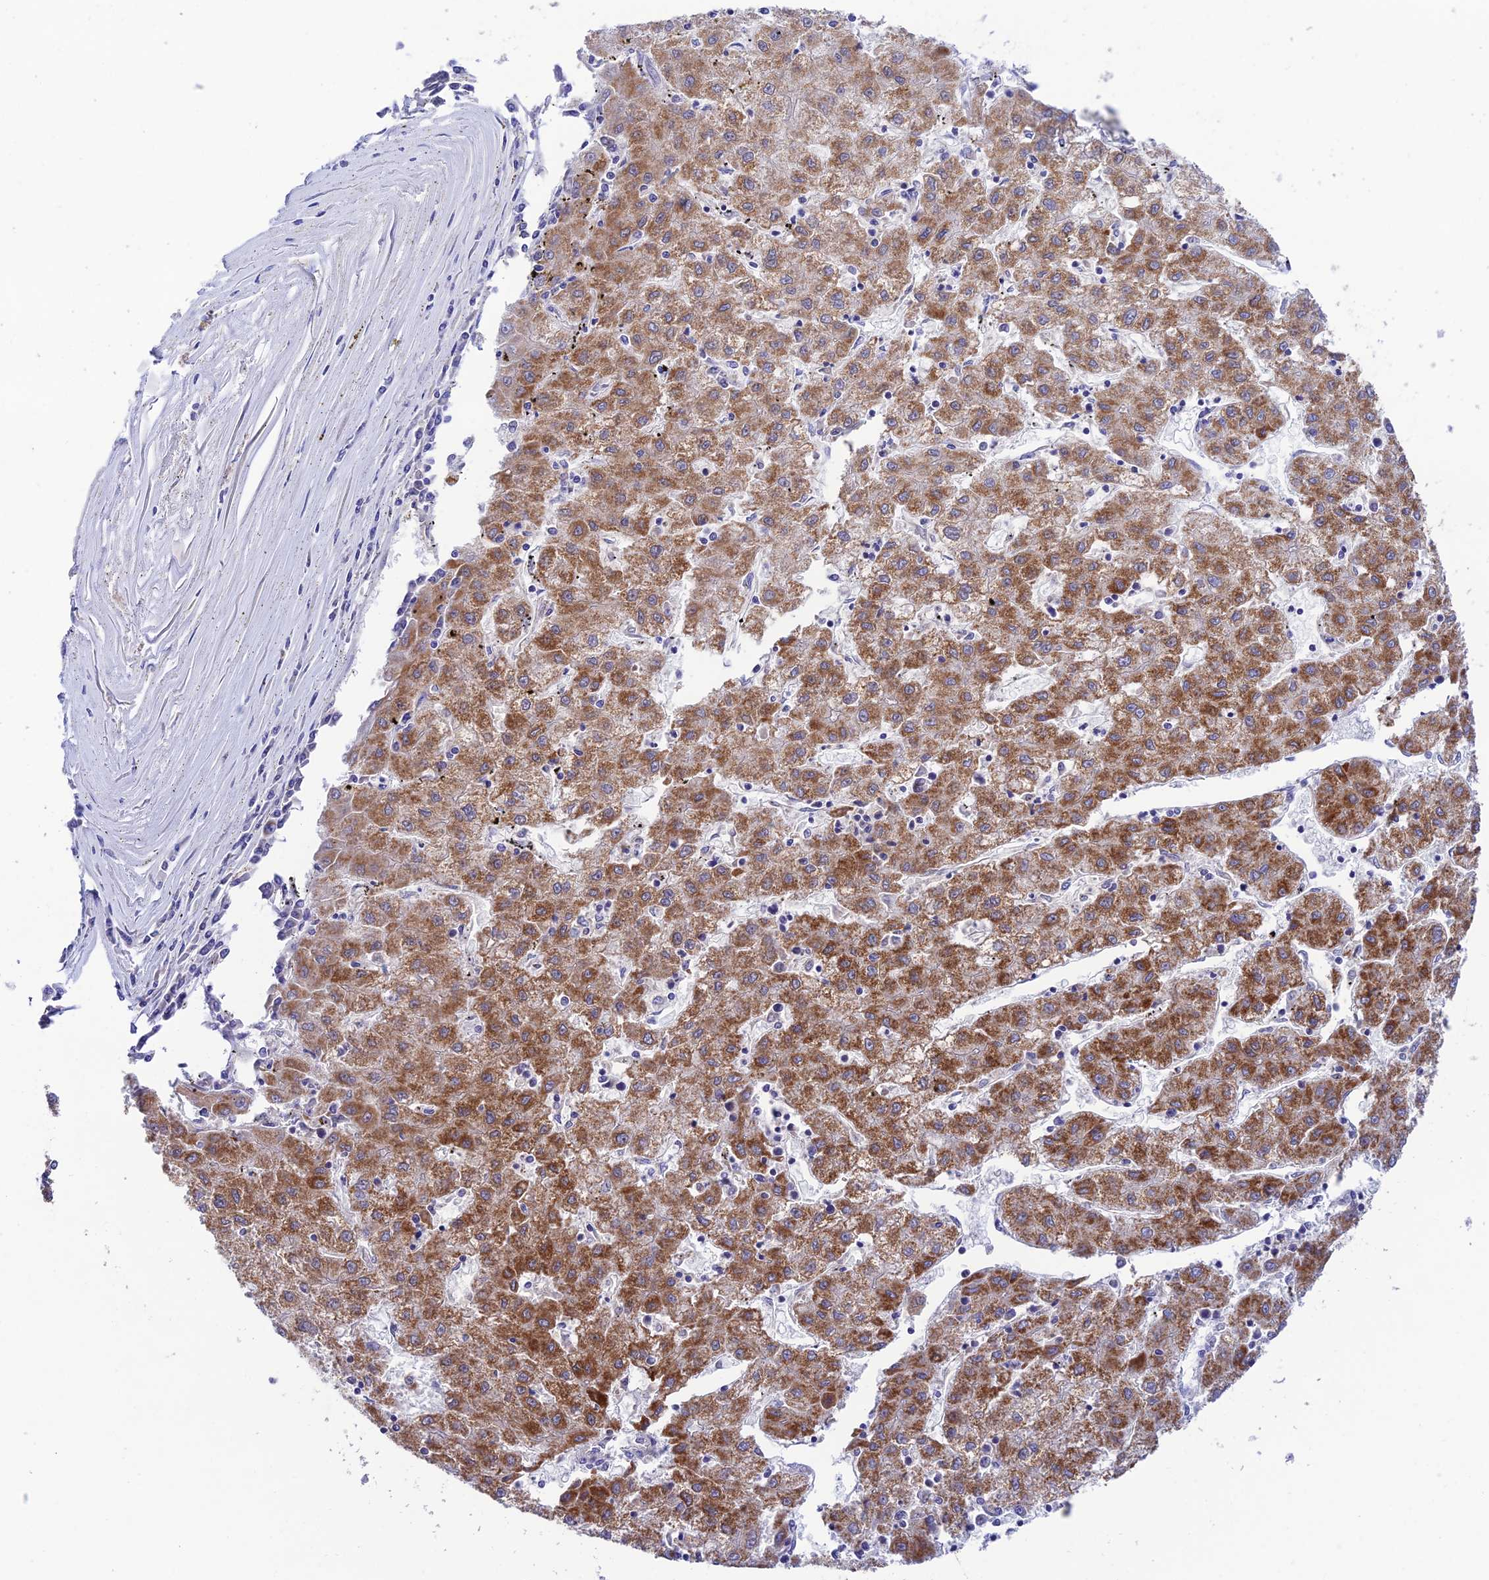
{"staining": {"intensity": "moderate", "quantity": ">75%", "location": "cytoplasmic/membranous"}, "tissue": "liver cancer", "cell_type": "Tumor cells", "image_type": "cancer", "snomed": [{"axis": "morphology", "description": "Carcinoma, Hepatocellular, NOS"}, {"axis": "topography", "description": "Liver"}], "caption": "Liver hepatocellular carcinoma was stained to show a protein in brown. There is medium levels of moderate cytoplasmic/membranous expression in about >75% of tumor cells.", "gene": "HSDL2", "patient": {"sex": "male", "age": 72}}